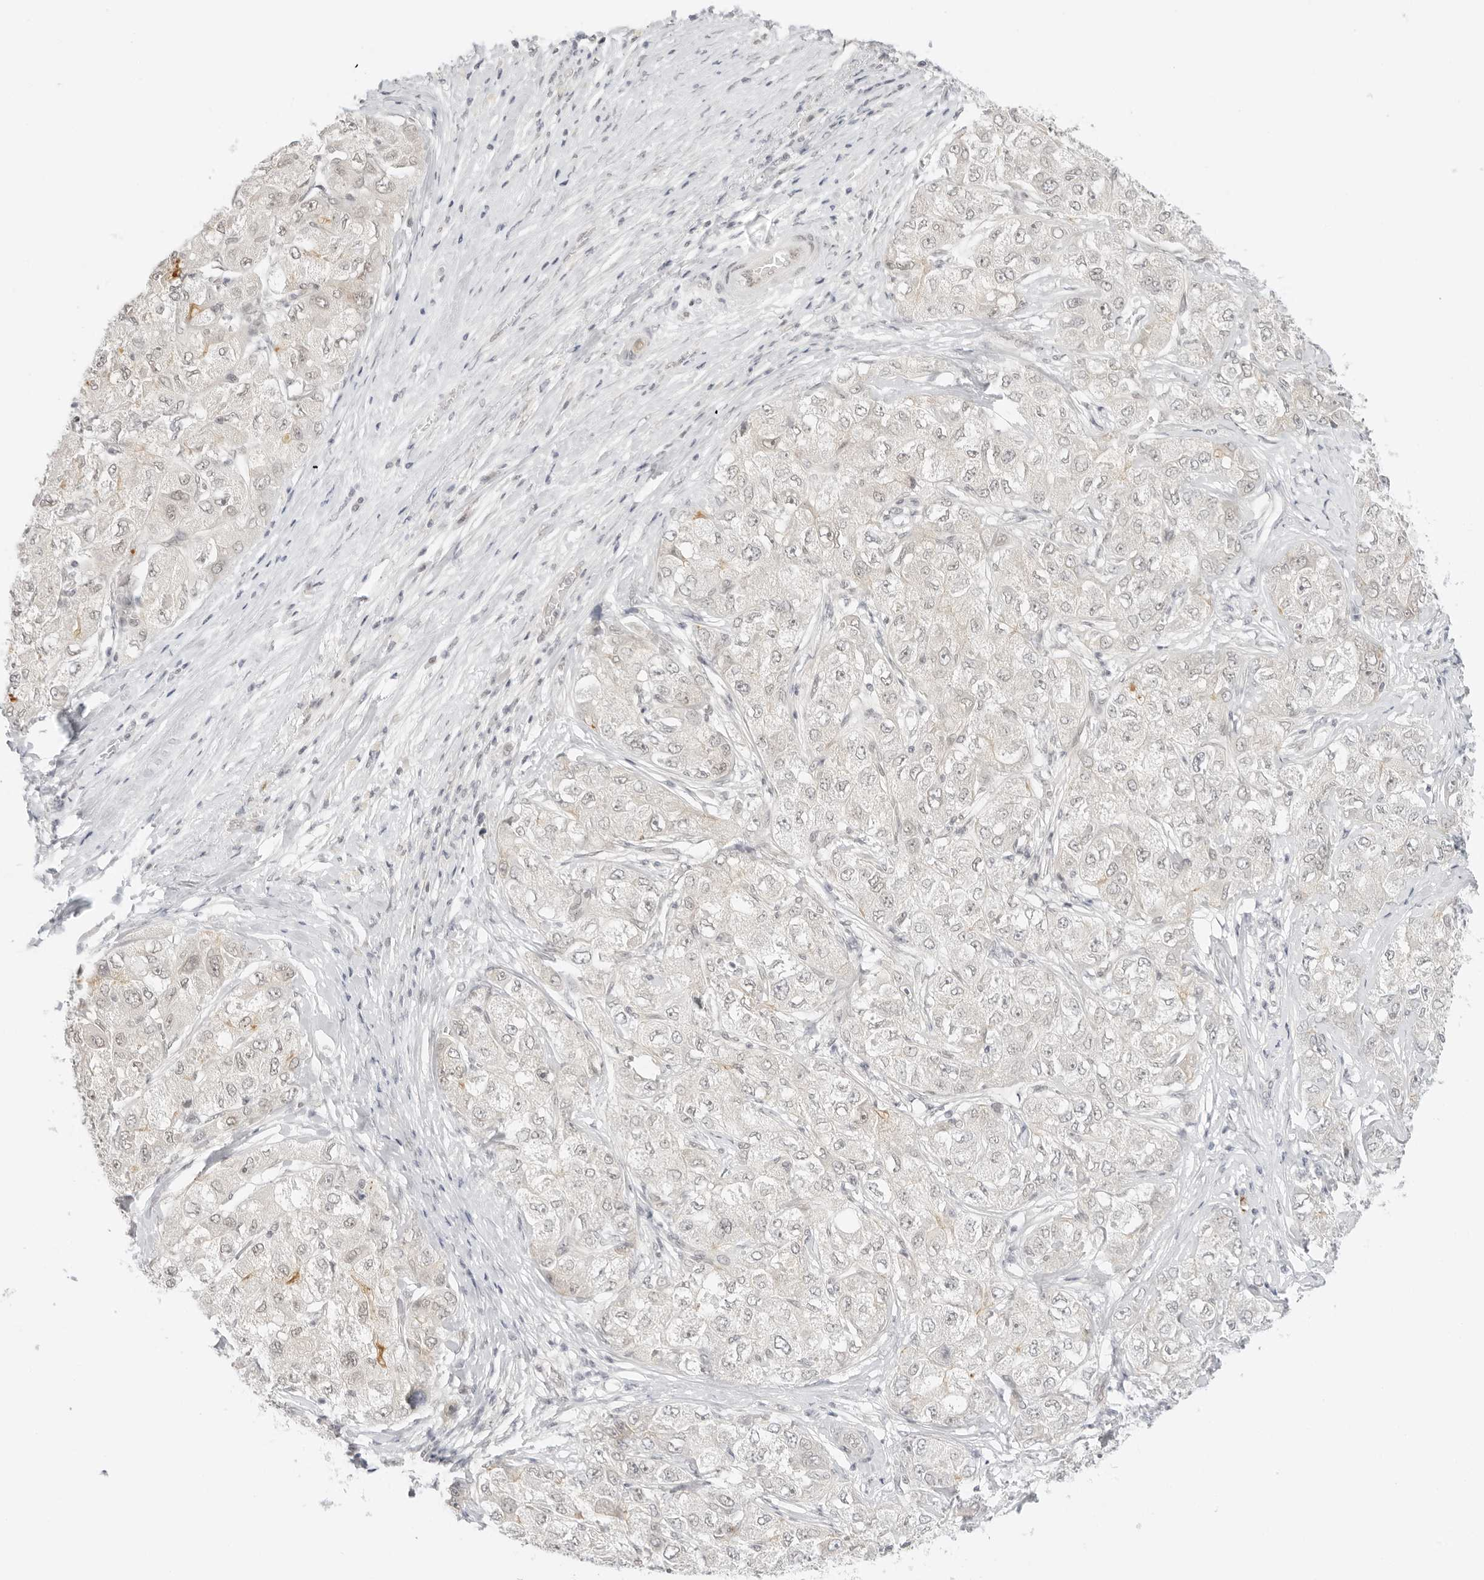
{"staining": {"intensity": "weak", "quantity": "25%-75%", "location": "cytoplasmic/membranous,nuclear"}, "tissue": "liver cancer", "cell_type": "Tumor cells", "image_type": "cancer", "snomed": [{"axis": "morphology", "description": "Carcinoma, Hepatocellular, NOS"}, {"axis": "topography", "description": "Liver"}], "caption": "An image of liver cancer stained for a protein shows weak cytoplasmic/membranous and nuclear brown staining in tumor cells. Nuclei are stained in blue.", "gene": "MED18", "patient": {"sex": "male", "age": 80}}